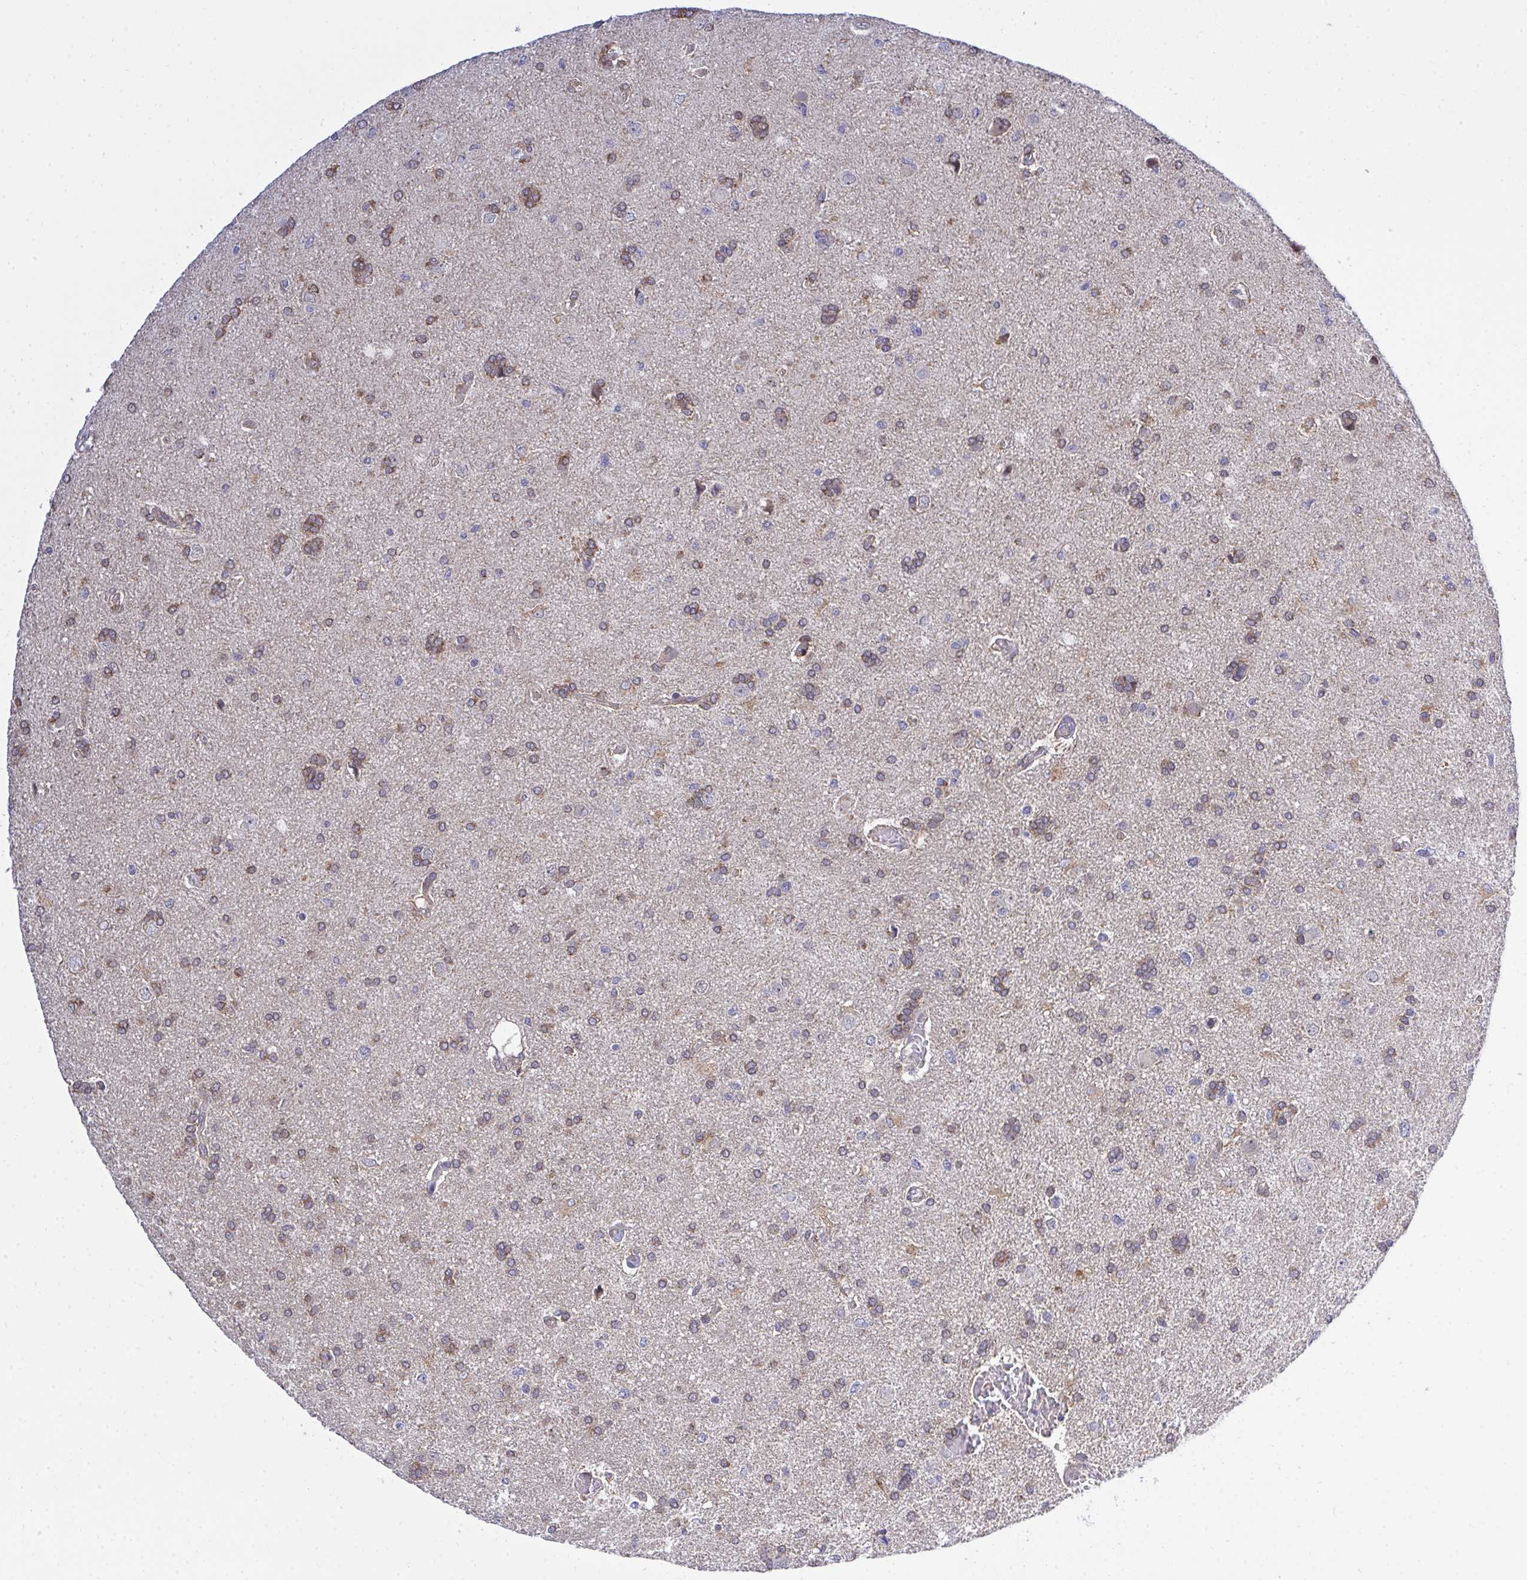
{"staining": {"intensity": "weak", "quantity": "25%-75%", "location": "cytoplasmic/membranous"}, "tissue": "glioma", "cell_type": "Tumor cells", "image_type": "cancer", "snomed": [{"axis": "morphology", "description": "Glioma, malignant, High grade"}, {"axis": "topography", "description": "Brain"}], "caption": "IHC of high-grade glioma (malignant) demonstrates low levels of weak cytoplasmic/membranous positivity in about 25%-75% of tumor cells. (DAB IHC with brightfield microscopy, high magnification).", "gene": "XAF1", "patient": {"sex": "male", "age": 68}}